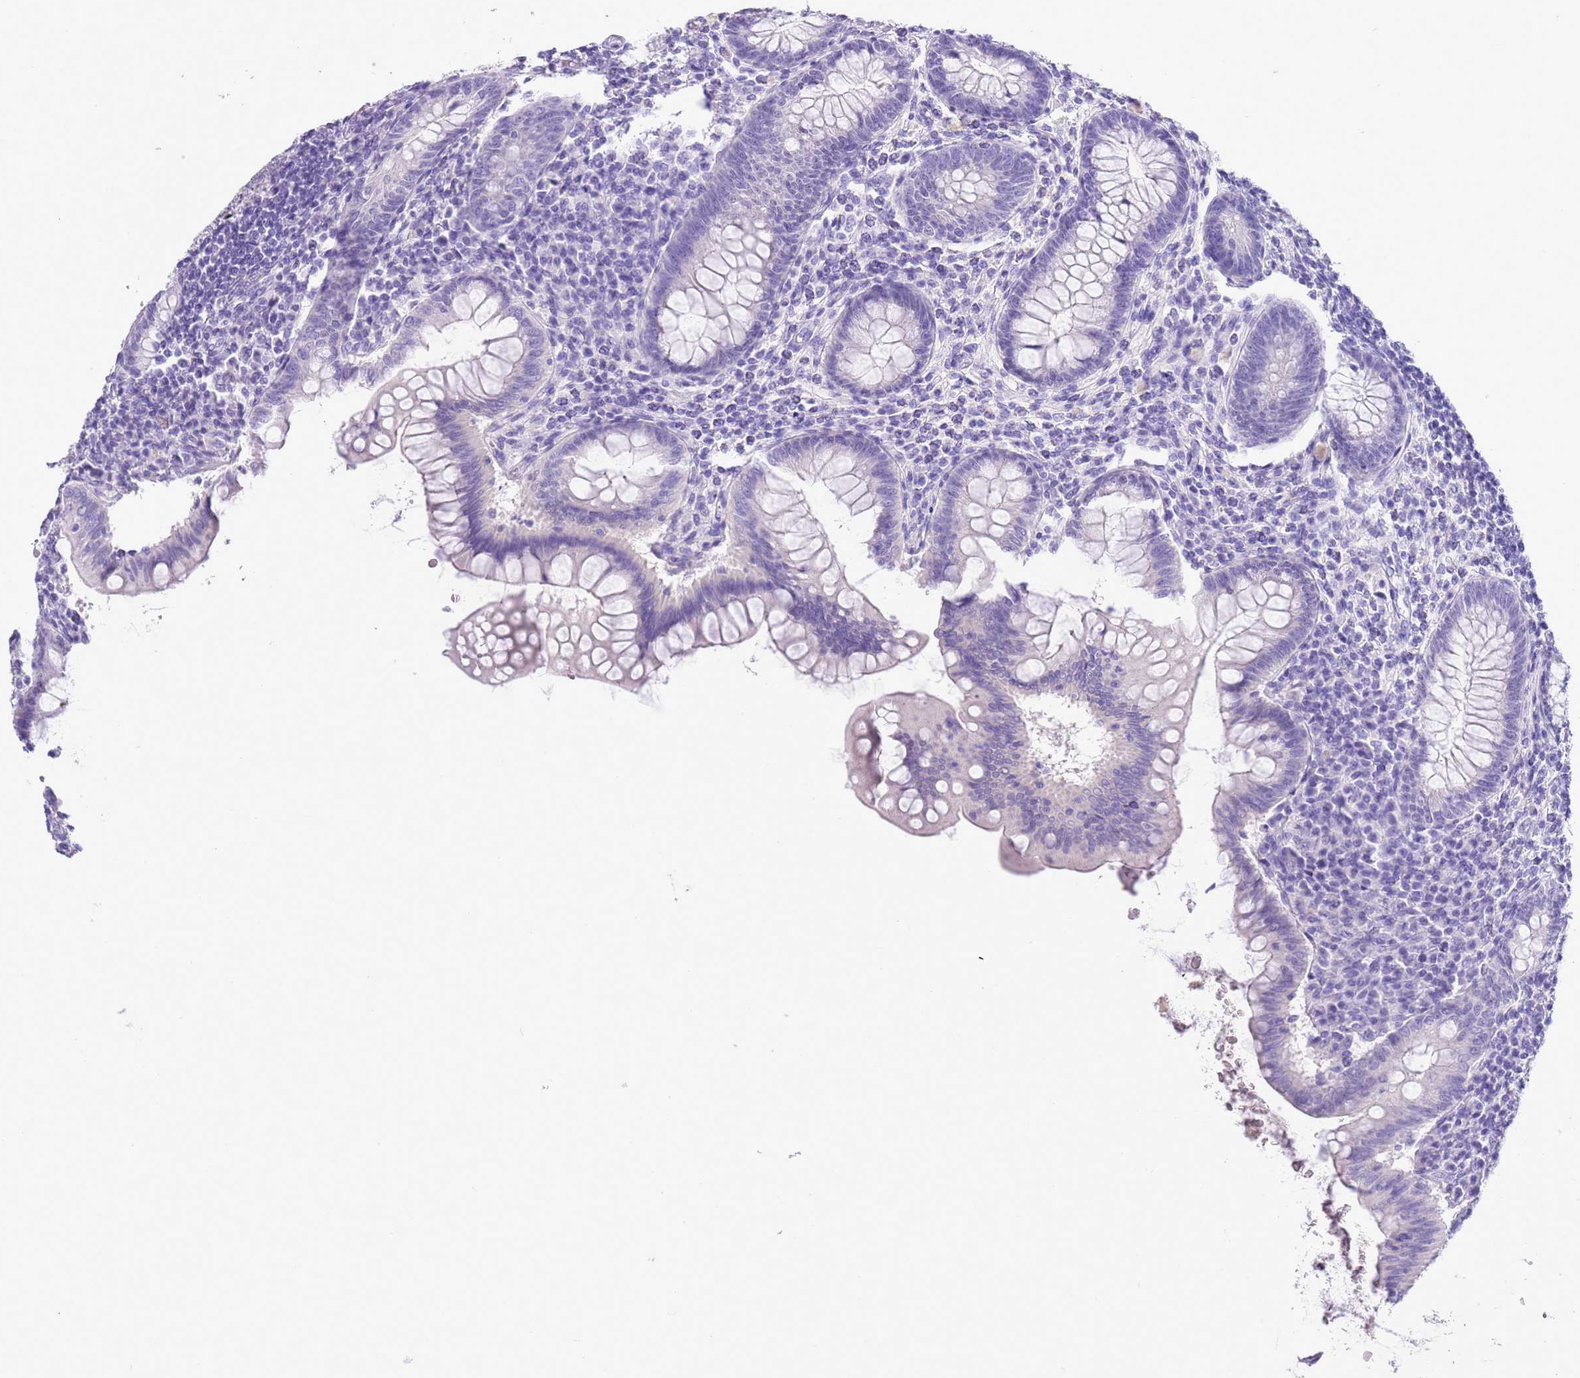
{"staining": {"intensity": "negative", "quantity": "none", "location": "none"}, "tissue": "appendix", "cell_type": "Glandular cells", "image_type": "normal", "snomed": [{"axis": "morphology", "description": "Normal tissue, NOS"}, {"axis": "topography", "description": "Appendix"}], "caption": "IHC photomicrograph of normal appendix: appendix stained with DAB (3,3'-diaminobenzidine) reveals no significant protein expression in glandular cells.", "gene": "TBC1D10B", "patient": {"sex": "female", "age": 33}}